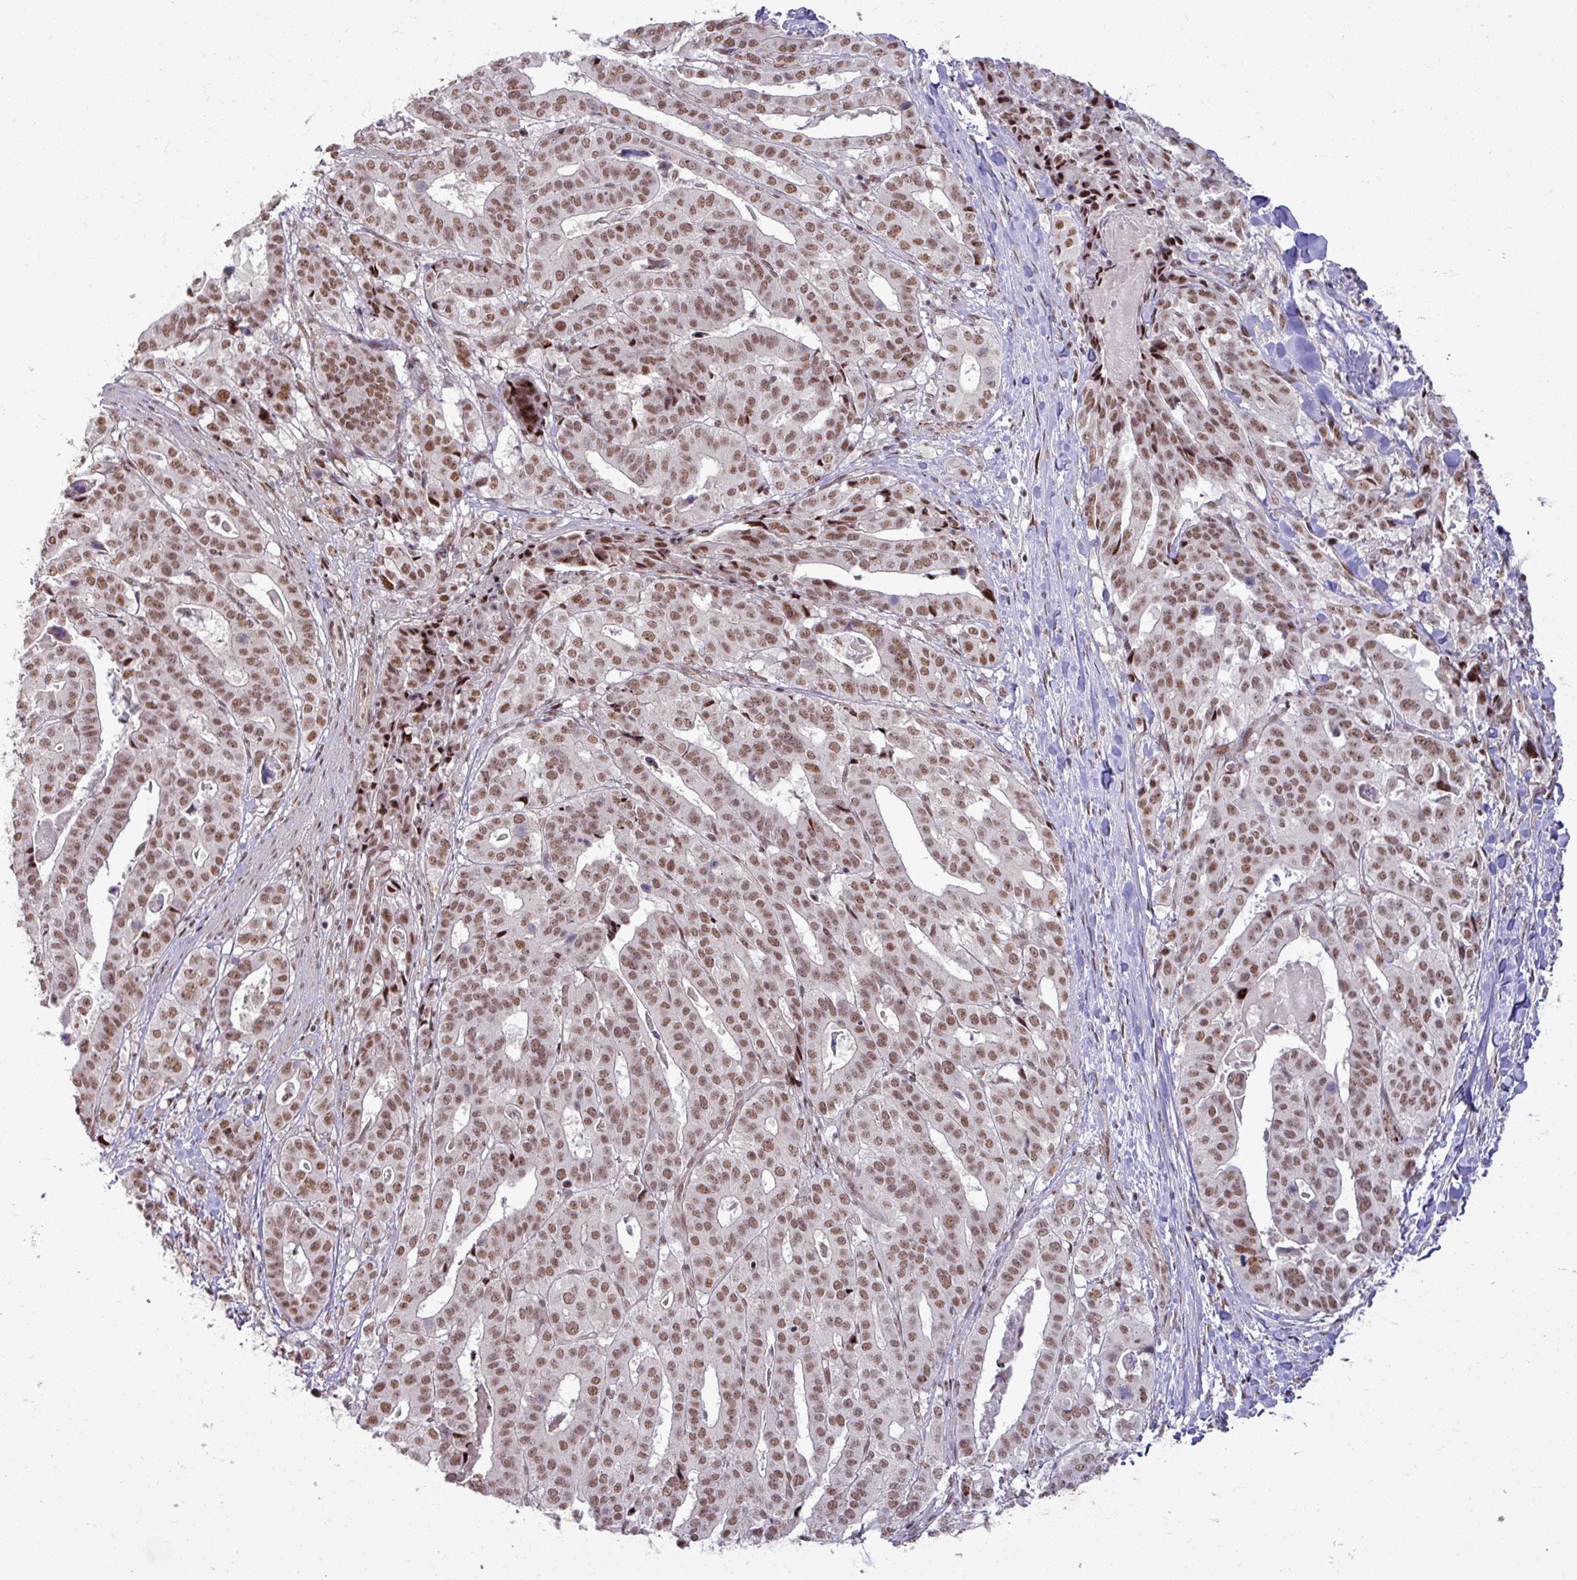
{"staining": {"intensity": "moderate", "quantity": ">75%", "location": "nuclear"}, "tissue": "stomach cancer", "cell_type": "Tumor cells", "image_type": "cancer", "snomed": [{"axis": "morphology", "description": "Adenocarcinoma, NOS"}, {"axis": "topography", "description": "Stomach"}], "caption": "Moderate nuclear expression is appreciated in about >75% of tumor cells in stomach cancer. (IHC, brightfield microscopy, high magnification).", "gene": "PTPN20", "patient": {"sex": "male", "age": 48}}